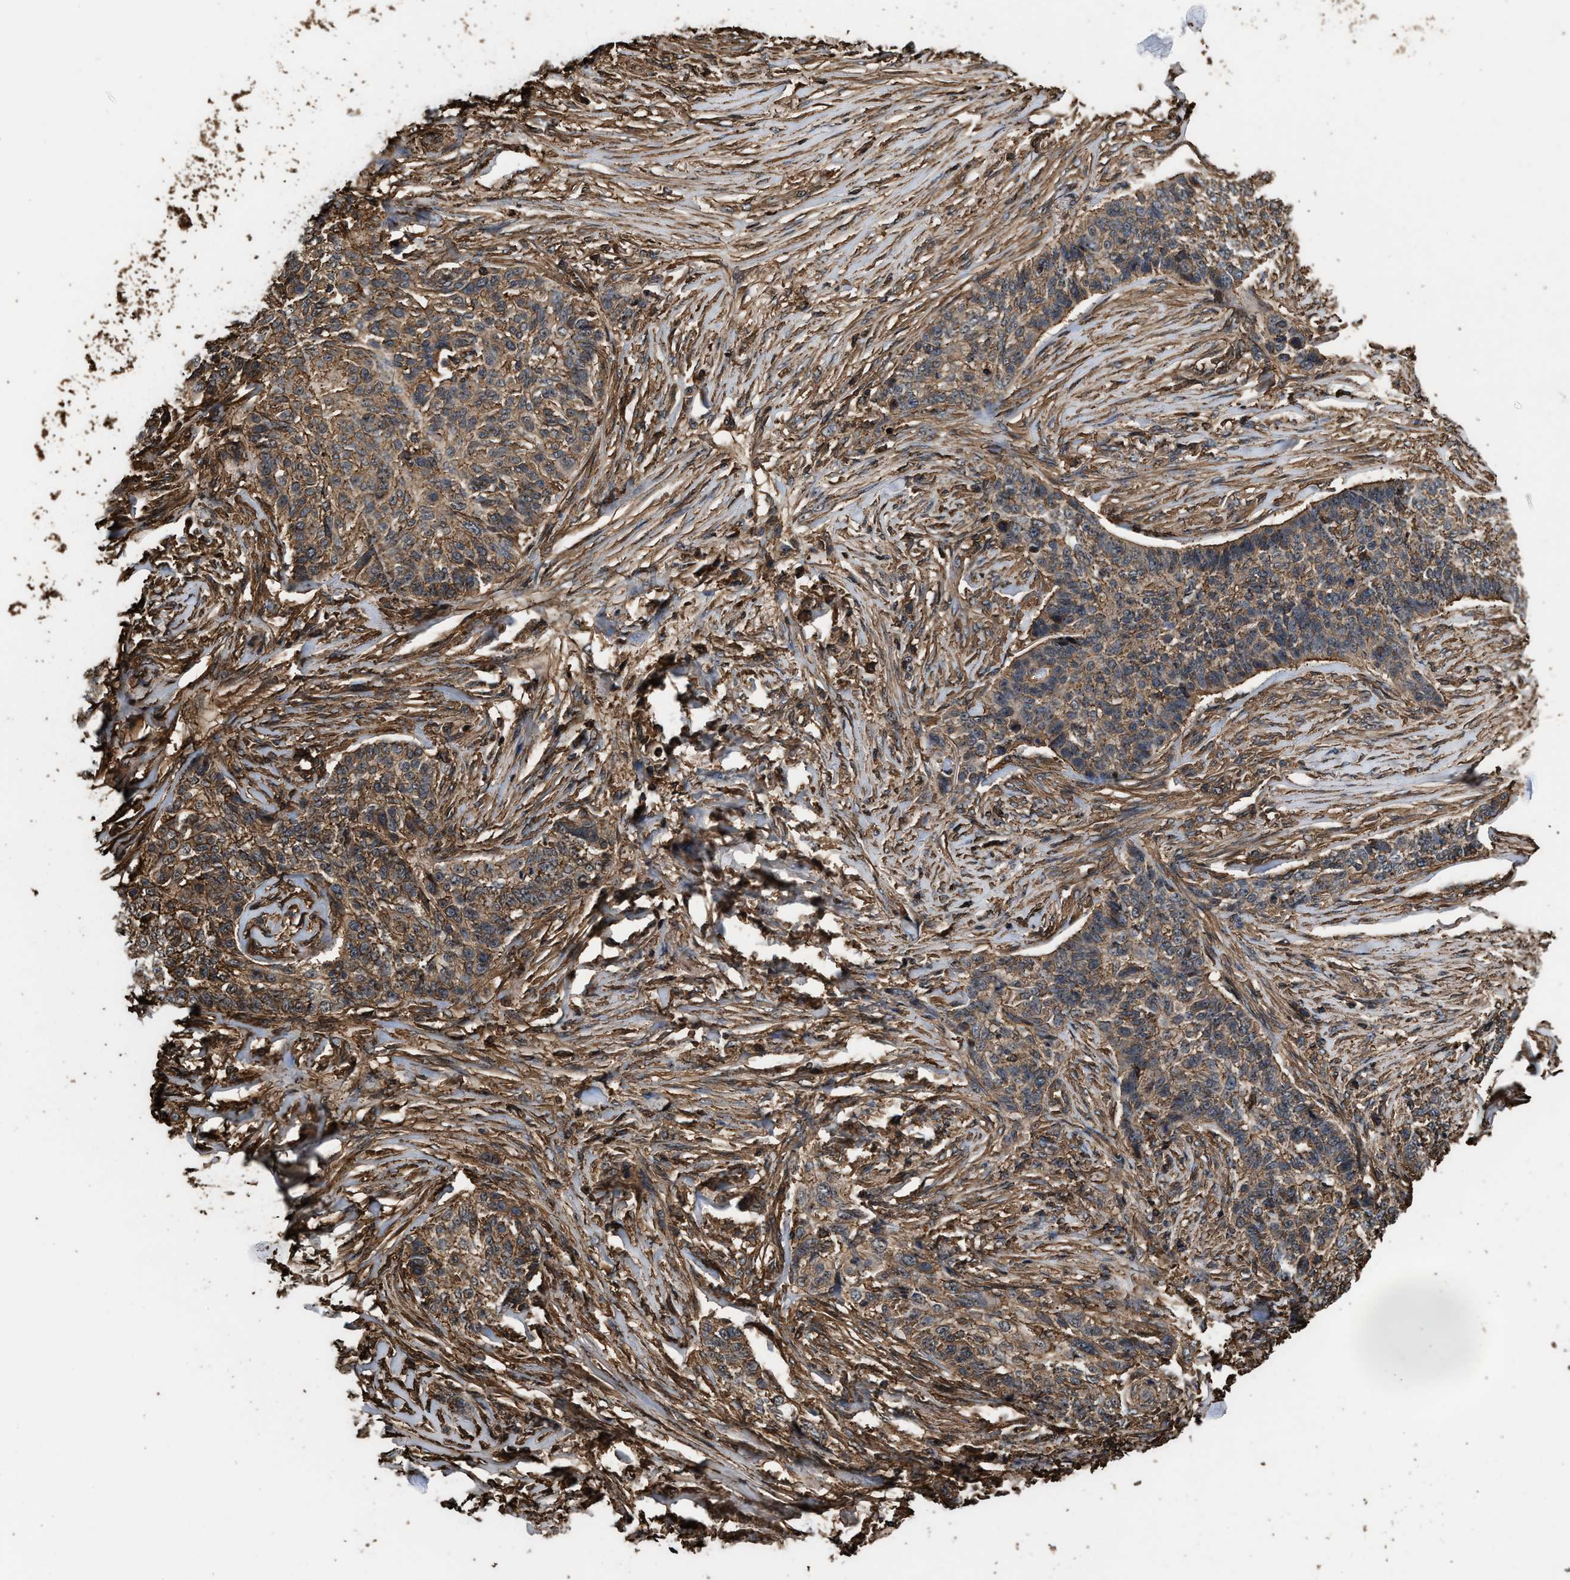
{"staining": {"intensity": "moderate", "quantity": ">75%", "location": "cytoplasmic/membranous"}, "tissue": "skin cancer", "cell_type": "Tumor cells", "image_type": "cancer", "snomed": [{"axis": "morphology", "description": "Basal cell carcinoma"}, {"axis": "topography", "description": "Skin"}], "caption": "Protein positivity by IHC reveals moderate cytoplasmic/membranous positivity in approximately >75% of tumor cells in basal cell carcinoma (skin).", "gene": "KBTBD2", "patient": {"sex": "male", "age": 85}}